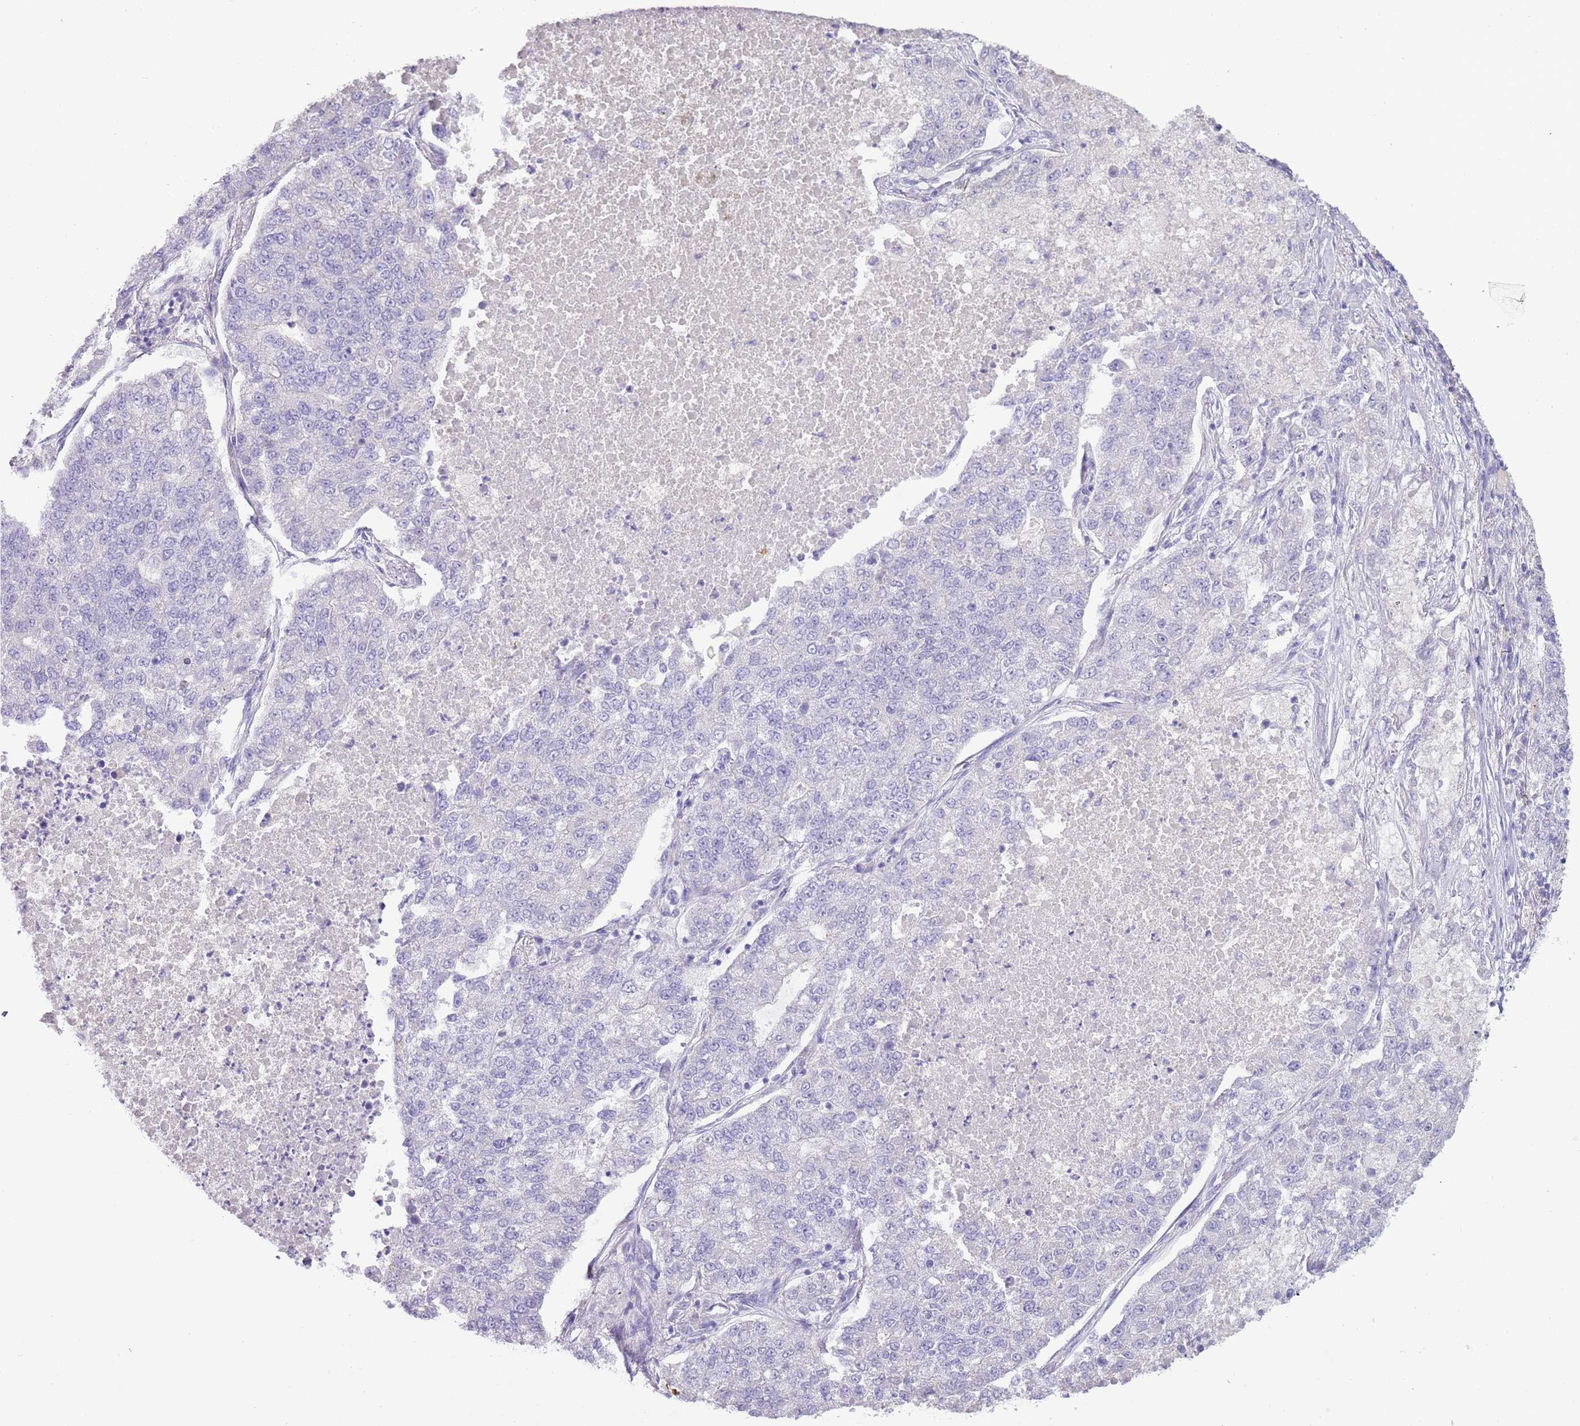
{"staining": {"intensity": "negative", "quantity": "none", "location": "none"}, "tissue": "lung cancer", "cell_type": "Tumor cells", "image_type": "cancer", "snomed": [{"axis": "morphology", "description": "Adenocarcinoma, NOS"}, {"axis": "topography", "description": "Lung"}], "caption": "Tumor cells show no significant protein expression in adenocarcinoma (lung).", "gene": "NBPF6", "patient": {"sex": "male", "age": 49}}